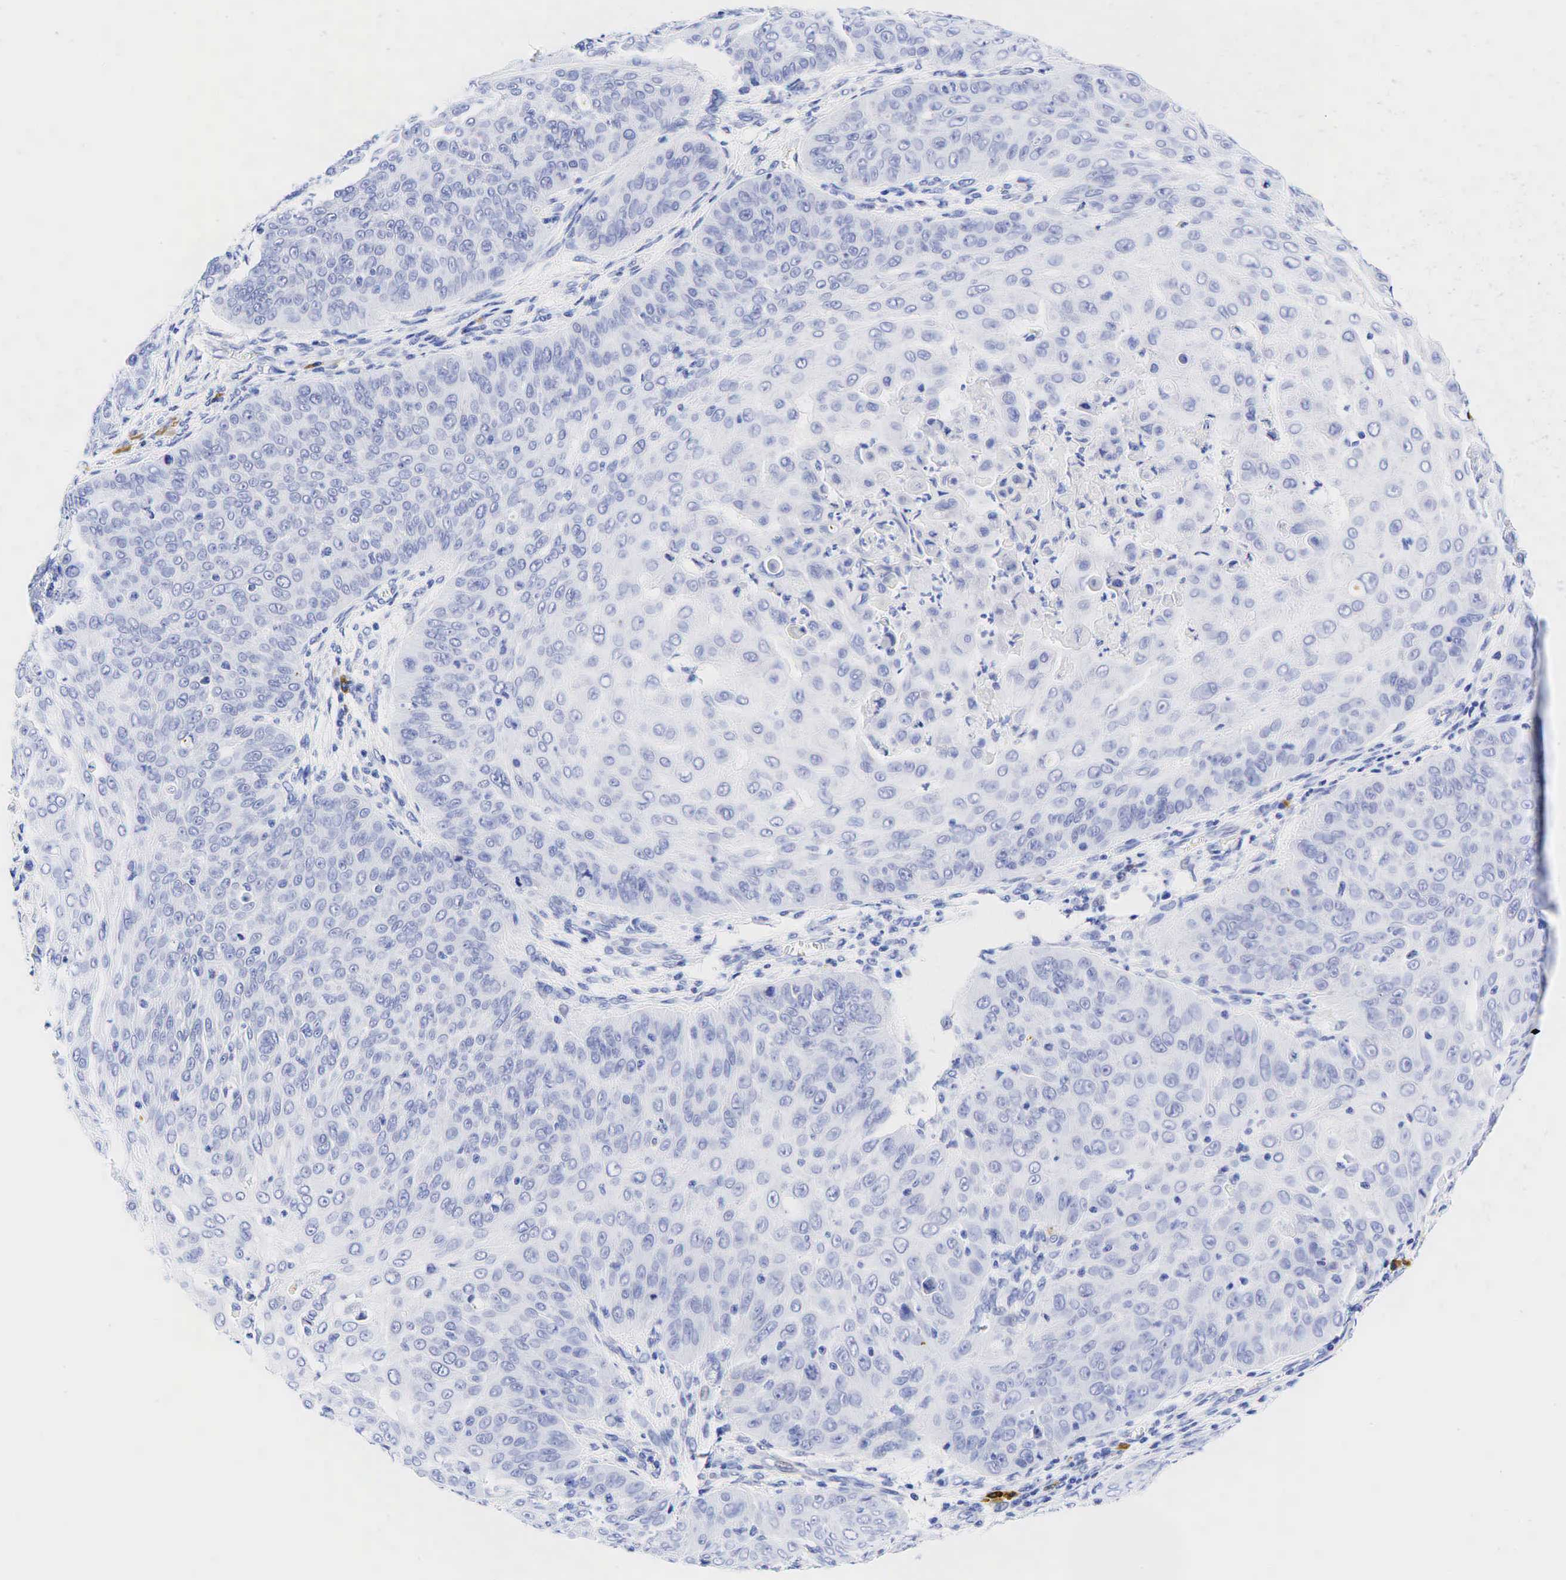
{"staining": {"intensity": "negative", "quantity": "none", "location": "none"}, "tissue": "skin cancer", "cell_type": "Tumor cells", "image_type": "cancer", "snomed": [{"axis": "morphology", "description": "Squamous cell carcinoma, NOS"}, {"axis": "topography", "description": "Skin"}], "caption": "DAB (3,3'-diaminobenzidine) immunohistochemical staining of skin squamous cell carcinoma exhibits no significant positivity in tumor cells. (Immunohistochemistry (ihc), brightfield microscopy, high magnification).", "gene": "CD79A", "patient": {"sex": "male", "age": 82}}